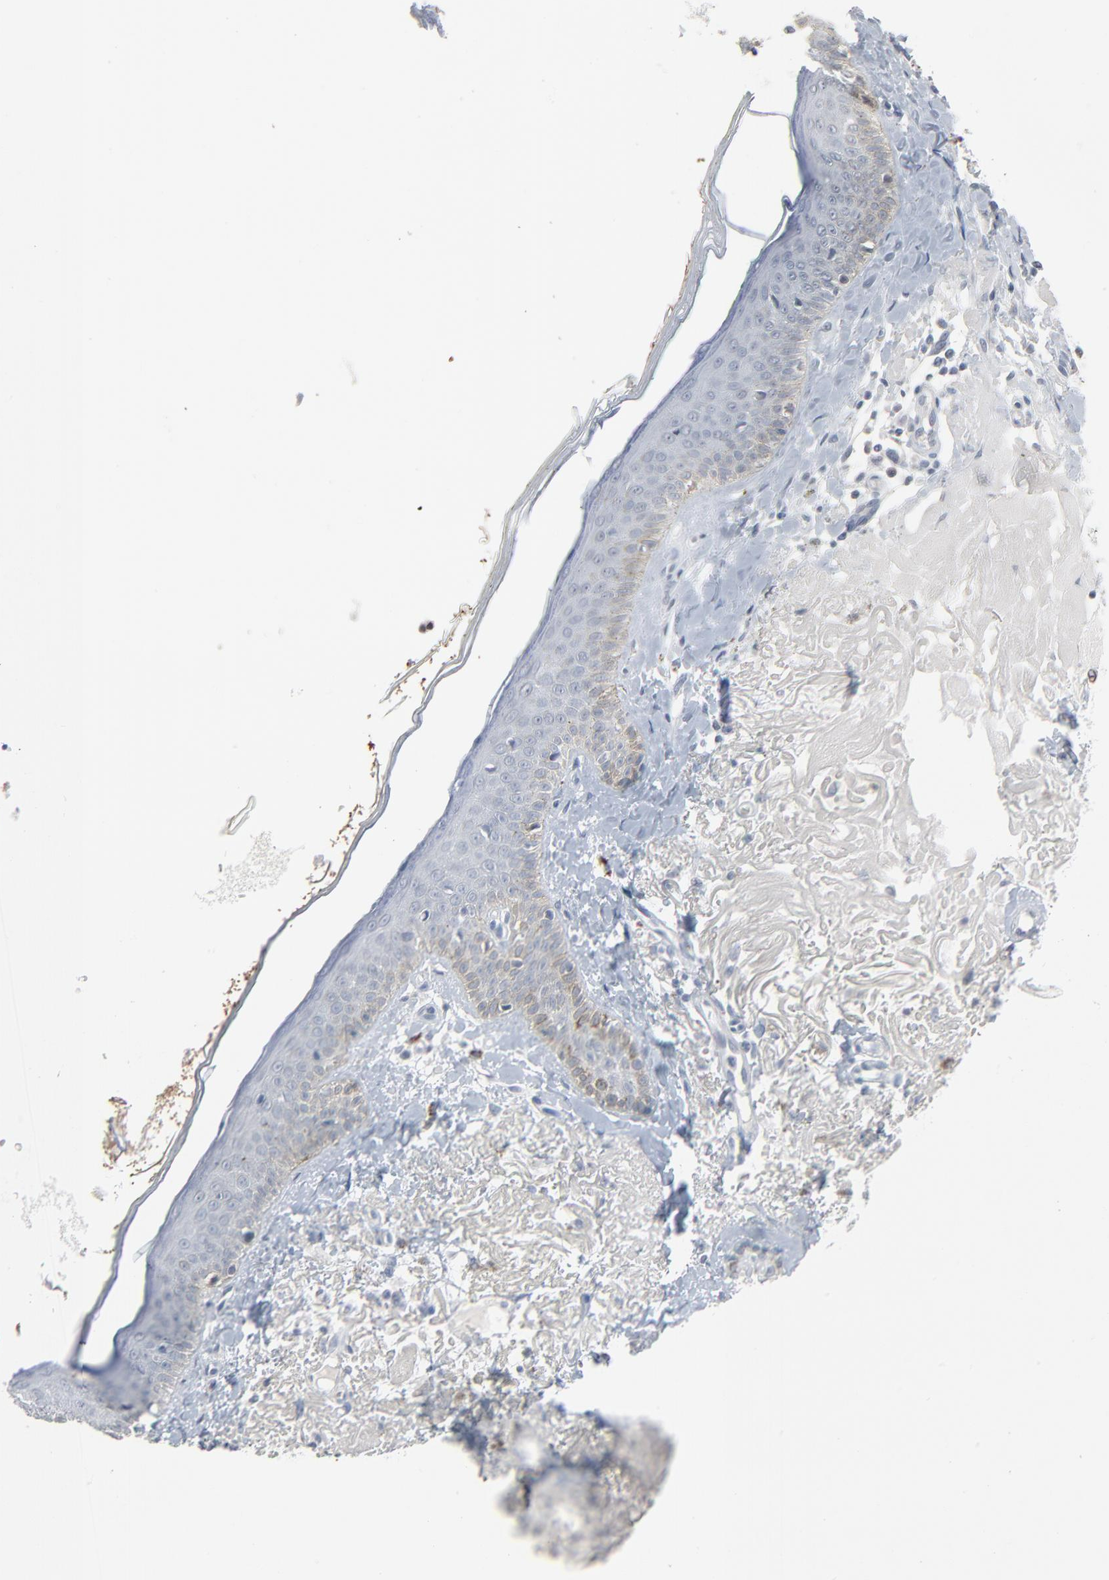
{"staining": {"intensity": "negative", "quantity": "none", "location": "none"}, "tissue": "skin cancer", "cell_type": "Tumor cells", "image_type": "cancer", "snomed": [{"axis": "morphology", "description": "Basal cell carcinoma"}, {"axis": "topography", "description": "Skin"}], "caption": "Immunohistochemistry (IHC) micrograph of neoplastic tissue: human skin basal cell carcinoma stained with DAB (3,3'-diaminobenzidine) displays no significant protein expression in tumor cells.", "gene": "SAGE1", "patient": {"sex": "male", "age": 74}}